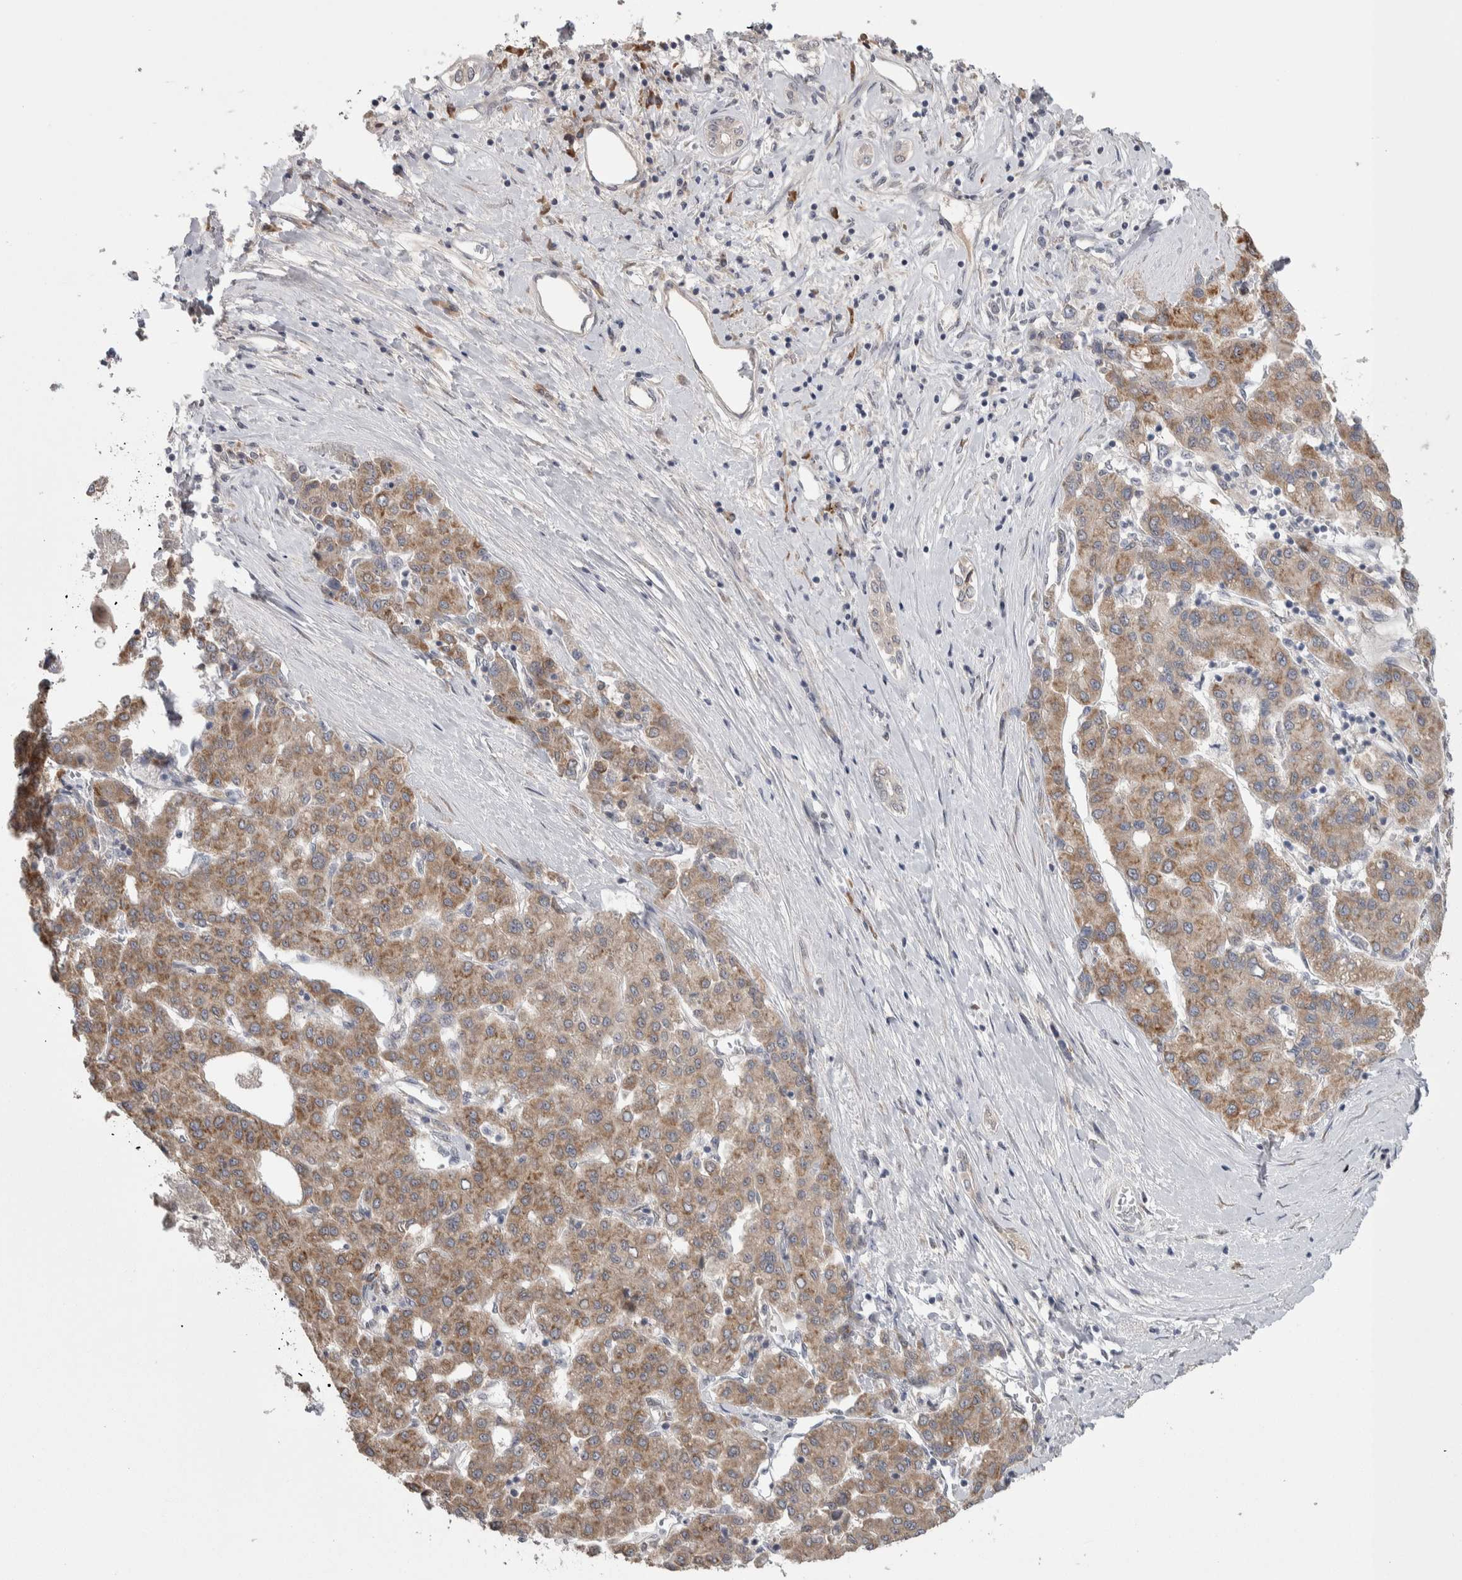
{"staining": {"intensity": "moderate", "quantity": ">75%", "location": "cytoplasmic/membranous"}, "tissue": "liver cancer", "cell_type": "Tumor cells", "image_type": "cancer", "snomed": [{"axis": "morphology", "description": "Carcinoma, Hepatocellular, NOS"}, {"axis": "topography", "description": "Liver"}], "caption": "Immunohistochemistry (IHC) of liver cancer (hepatocellular carcinoma) demonstrates medium levels of moderate cytoplasmic/membranous positivity in approximately >75% of tumor cells.", "gene": "CUL2", "patient": {"sex": "male", "age": 65}}